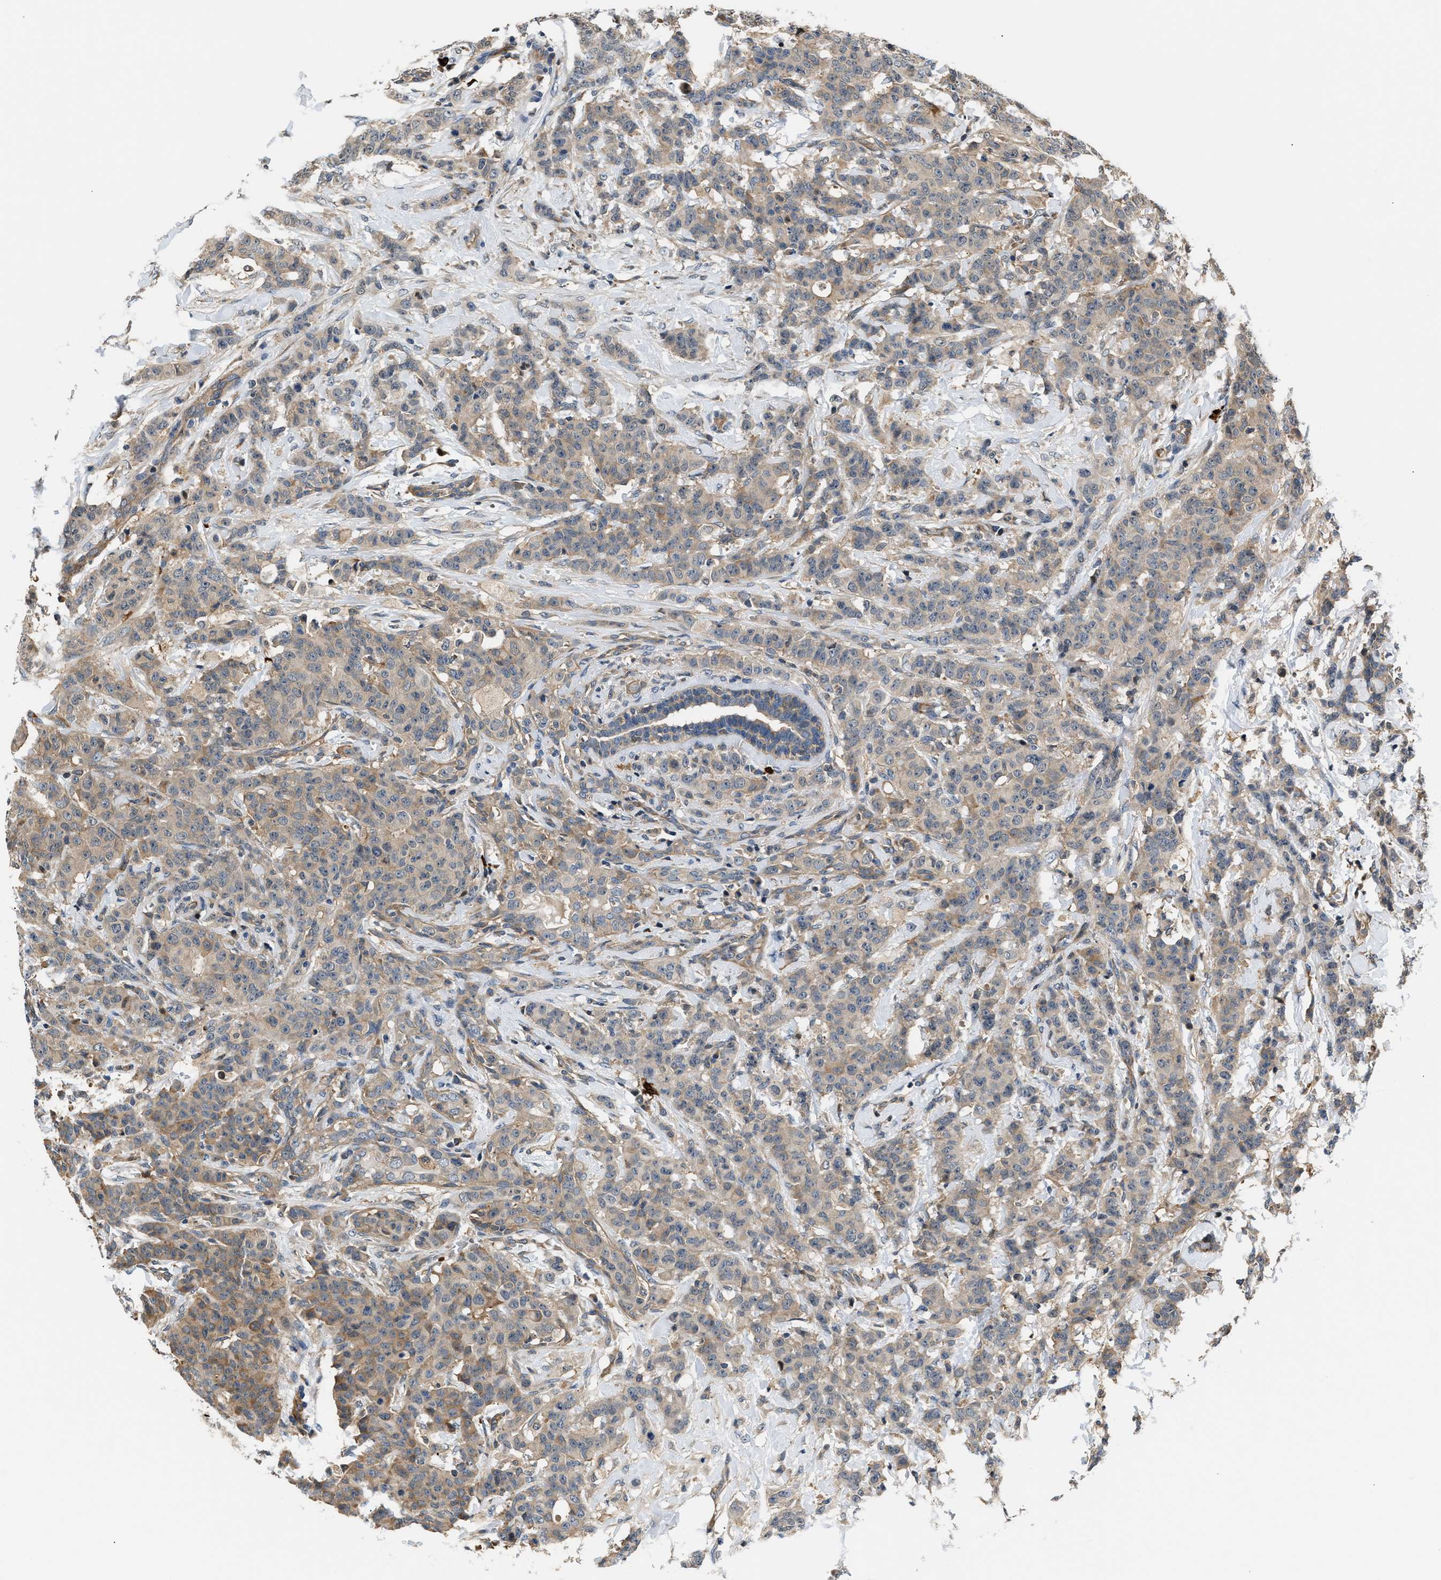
{"staining": {"intensity": "weak", "quantity": "25%-75%", "location": "cytoplasmic/membranous"}, "tissue": "breast cancer", "cell_type": "Tumor cells", "image_type": "cancer", "snomed": [{"axis": "morphology", "description": "Normal tissue, NOS"}, {"axis": "morphology", "description": "Duct carcinoma"}, {"axis": "topography", "description": "Breast"}], "caption": "This photomicrograph reveals breast cancer (invasive ductal carcinoma) stained with immunohistochemistry to label a protein in brown. The cytoplasmic/membranous of tumor cells show weak positivity for the protein. Nuclei are counter-stained blue.", "gene": "TUT7", "patient": {"sex": "female", "age": 40}}